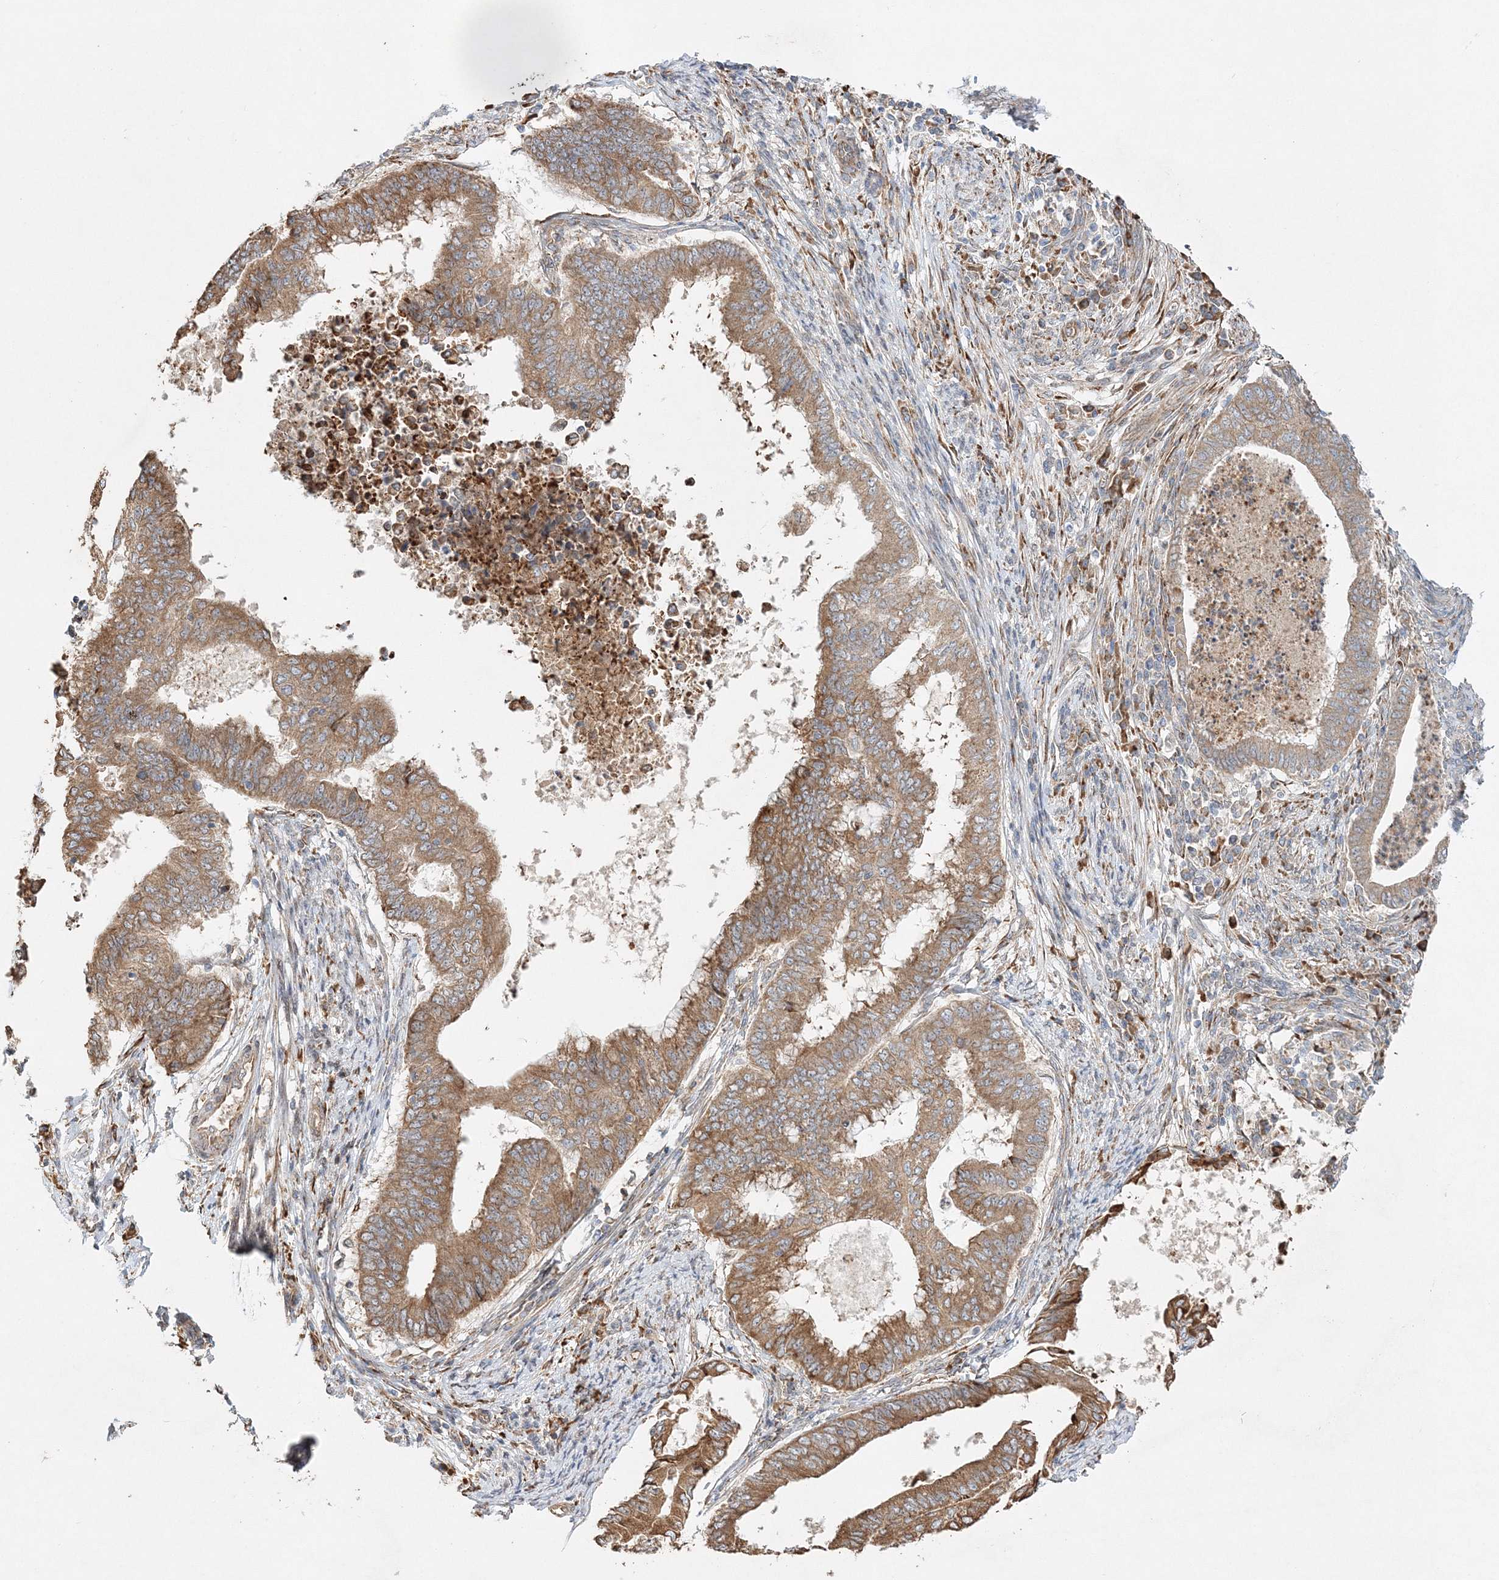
{"staining": {"intensity": "moderate", "quantity": ">75%", "location": "cytoplasmic/membranous"}, "tissue": "endometrial cancer", "cell_type": "Tumor cells", "image_type": "cancer", "snomed": [{"axis": "morphology", "description": "Polyp, NOS"}, {"axis": "morphology", "description": "Adenocarcinoma, NOS"}, {"axis": "morphology", "description": "Adenoma, NOS"}, {"axis": "topography", "description": "Endometrium"}], "caption": "IHC histopathology image of endometrial cancer (adenoma) stained for a protein (brown), which shows medium levels of moderate cytoplasmic/membranous positivity in about >75% of tumor cells.", "gene": "ZFYVE16", "patient": {"sex": "female", "age": 79}}